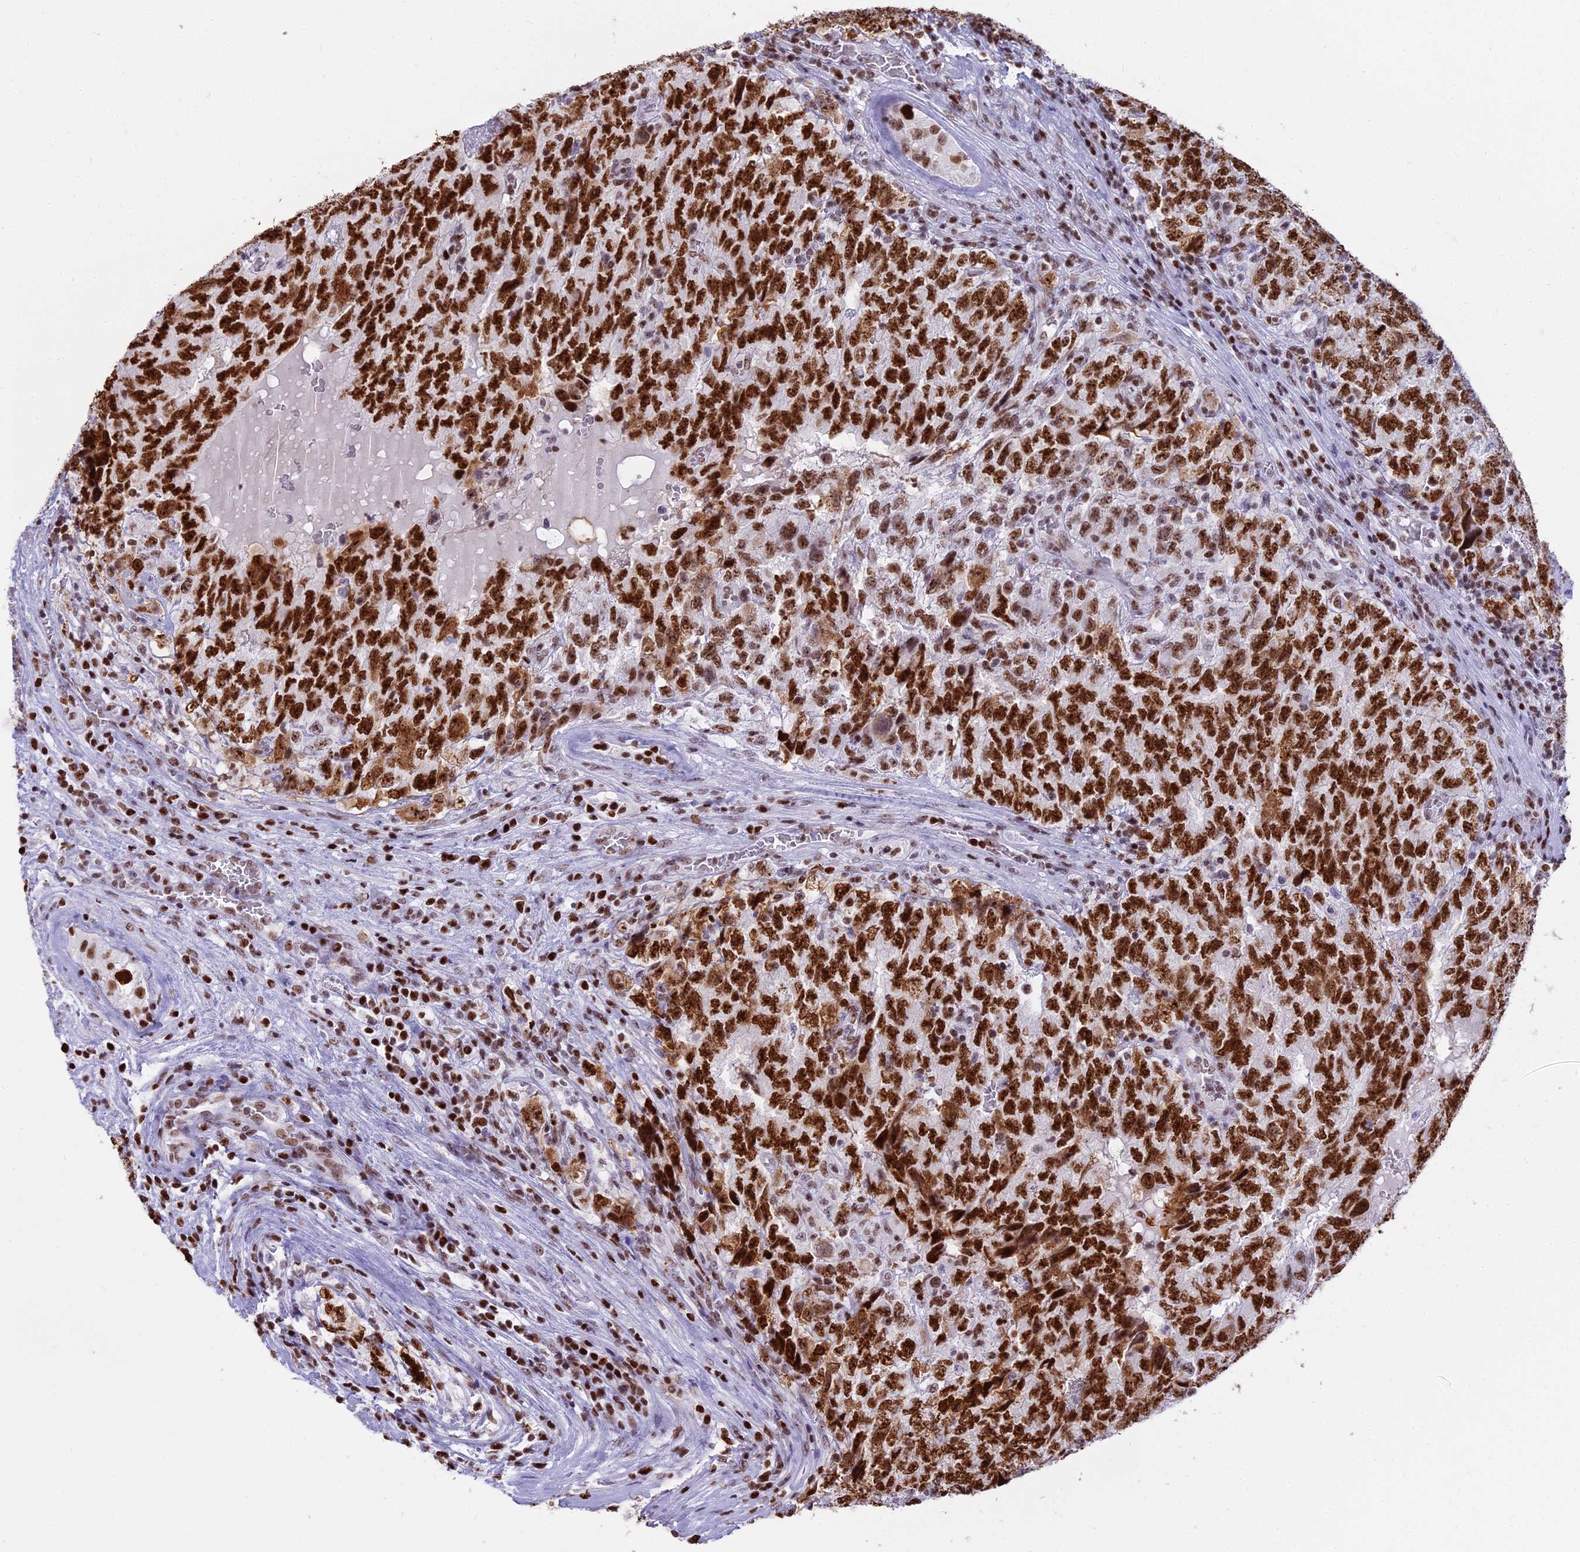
{"staining": {"intensity": "strong", "quantity": ">75%", "location": "nuclear"}, "tissue": "testis cancer", "cell_type": "Tumor cells", "image_type": "cancer", "snomed": [{"axis": "morphology", "description": "Carcinoma, Embryonal, NOS"}, {"axis": "topography", "description": "Testis"}], "caption": "The image displays staining of testis cancer, revealing strong nuclear protein expression (brown color) within tumor cells.", "gene": "PARP1", "patient": {"sex": "male", "age": 34}}